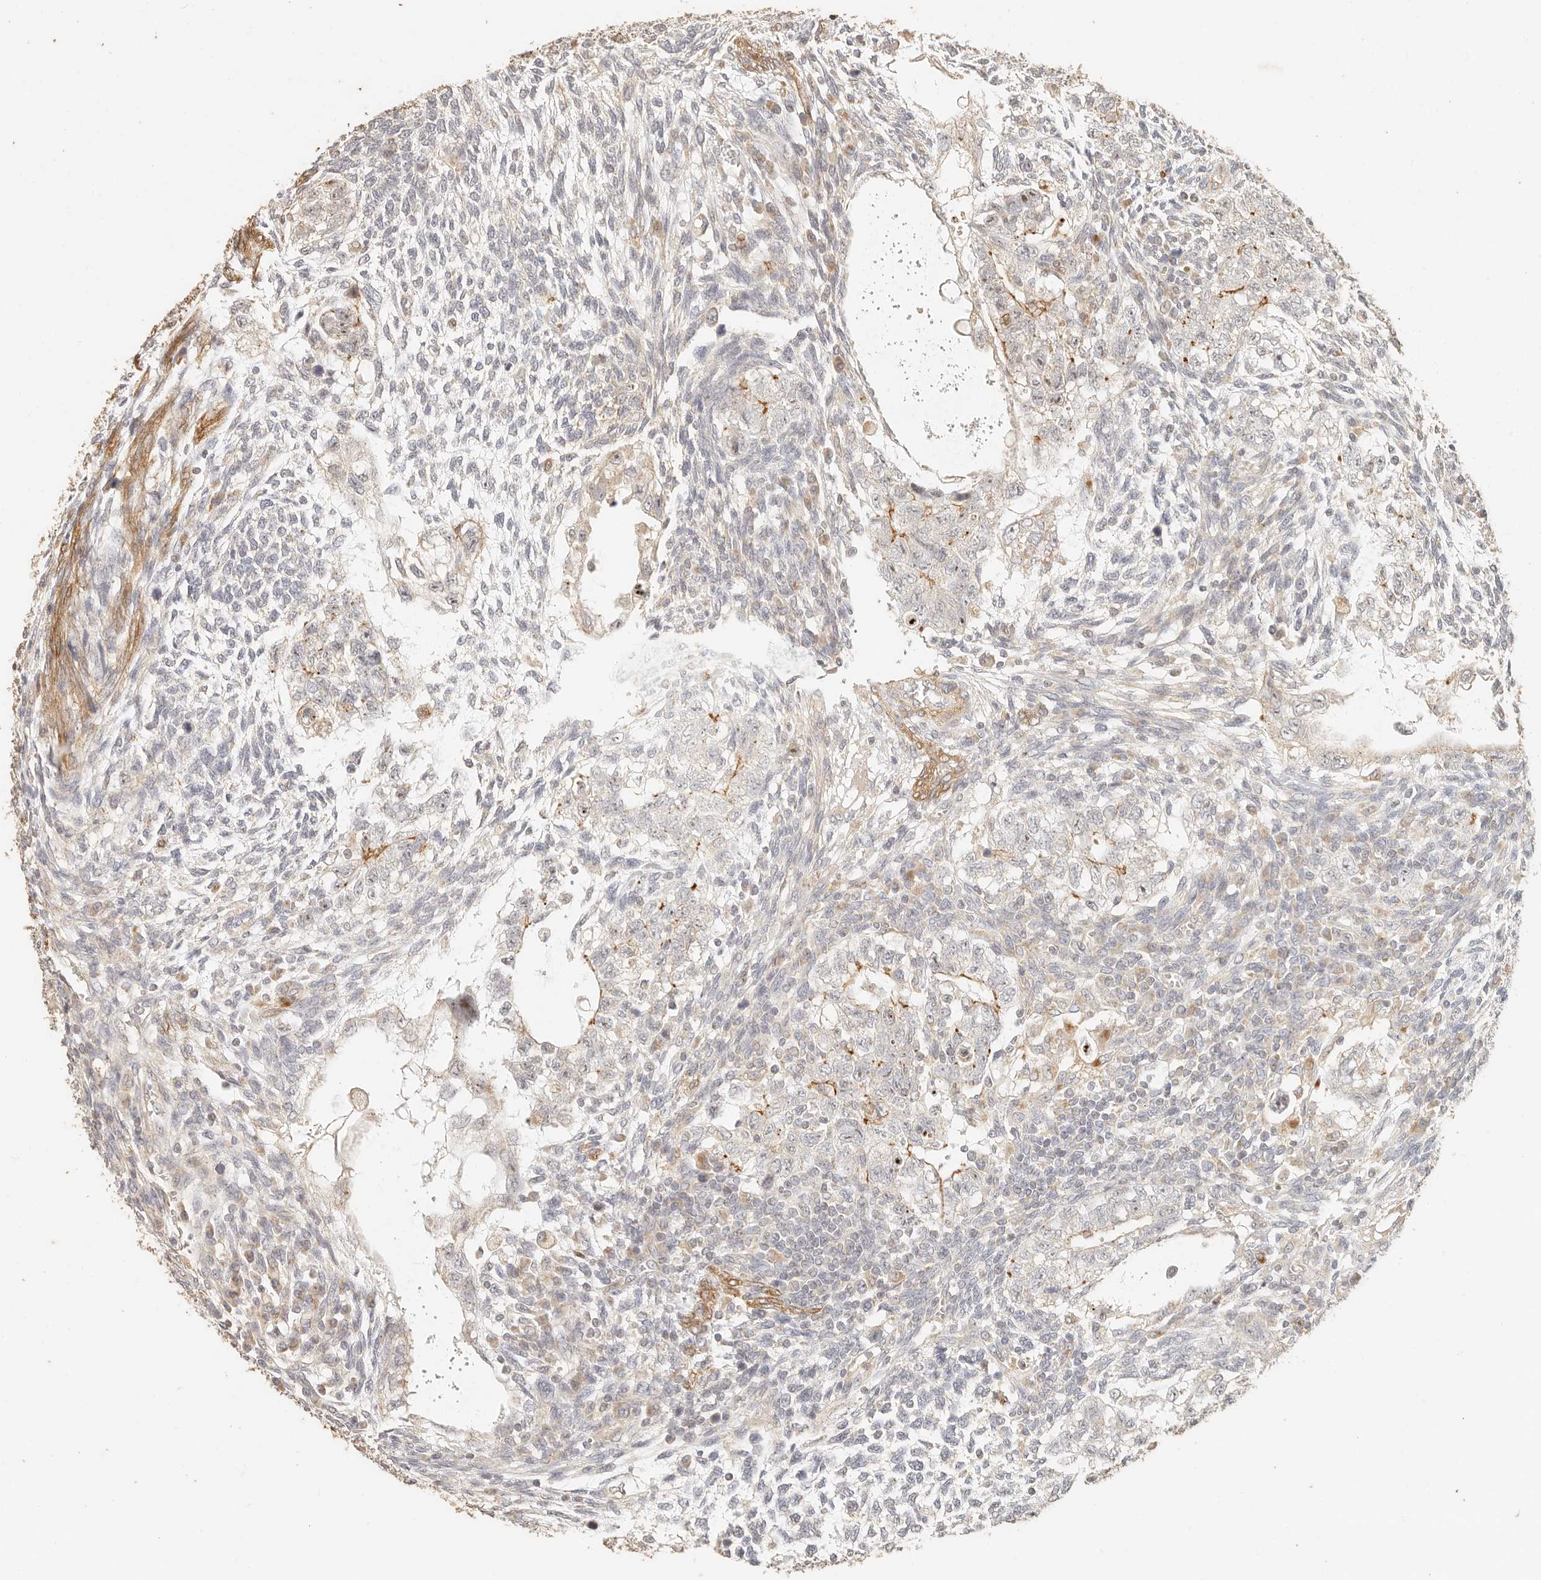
{"staining": {"intensity": "moderate", "quantity": "<25%", "location": "cytoplasmic/membranous,nuclear"}, "tissue": "testis cancer", "cell_type": "Tumor cells", "image_type": "cancer", "snomed": [{"axis": "morphology", "description": "Carcinoma, Embryonal, NOS"}, {"axis": "topography", "description": "Testis"}], "caption": "Protein staining shows moderate cytoplasmic/membranous and nuclear positivity in approximately <25% of tumor cells in testis embryonal carcinoma. The staining was performed using DAB (3,3'-diaminobenzidine), with brown indicating positive protein expression. Nuclei are stained blue with hematoxylin.", "gene": "PTPN22", "patient": {"sex": "male", "age": 37}}